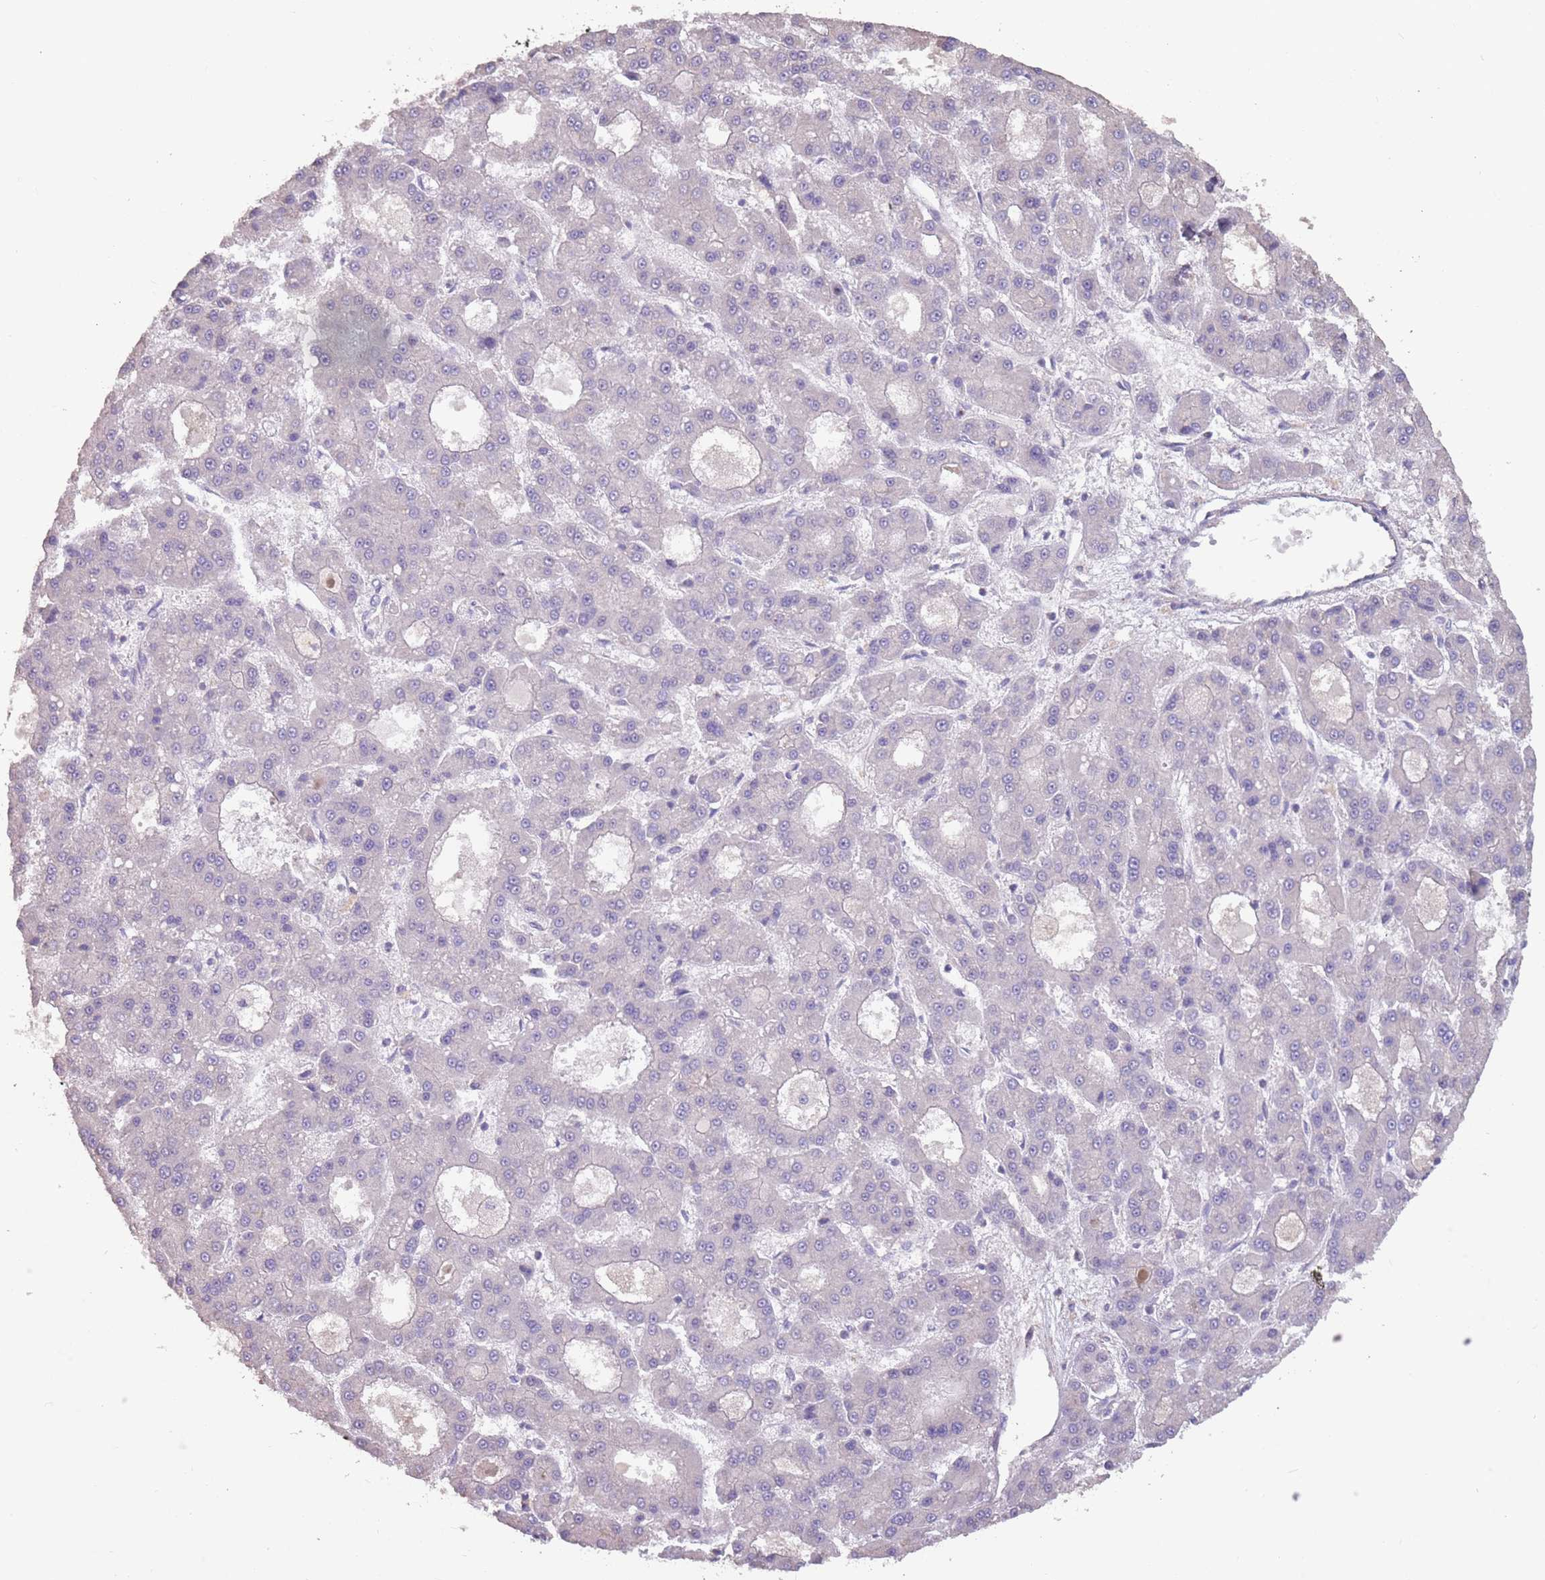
{"staining": {"intensity": "negative", "quantity": "none", "location": "none"}, "tissue": "liver cancer", "cell_type": "Tumor cells", "image_type": "cancer", "snomed": [{"axis": "morphology", "description": "Carcinoma, Hepatocellular, NOS"}, {"axis": "topography", "description": "Liver"}], "caption": "Immunohistochemistry of liver cancer (hepatocellular carcinoma) demonstrates no positivity in tumor cells.", "gene": "MBD3L1", "patient": {"sex": "male", "age": 70}}